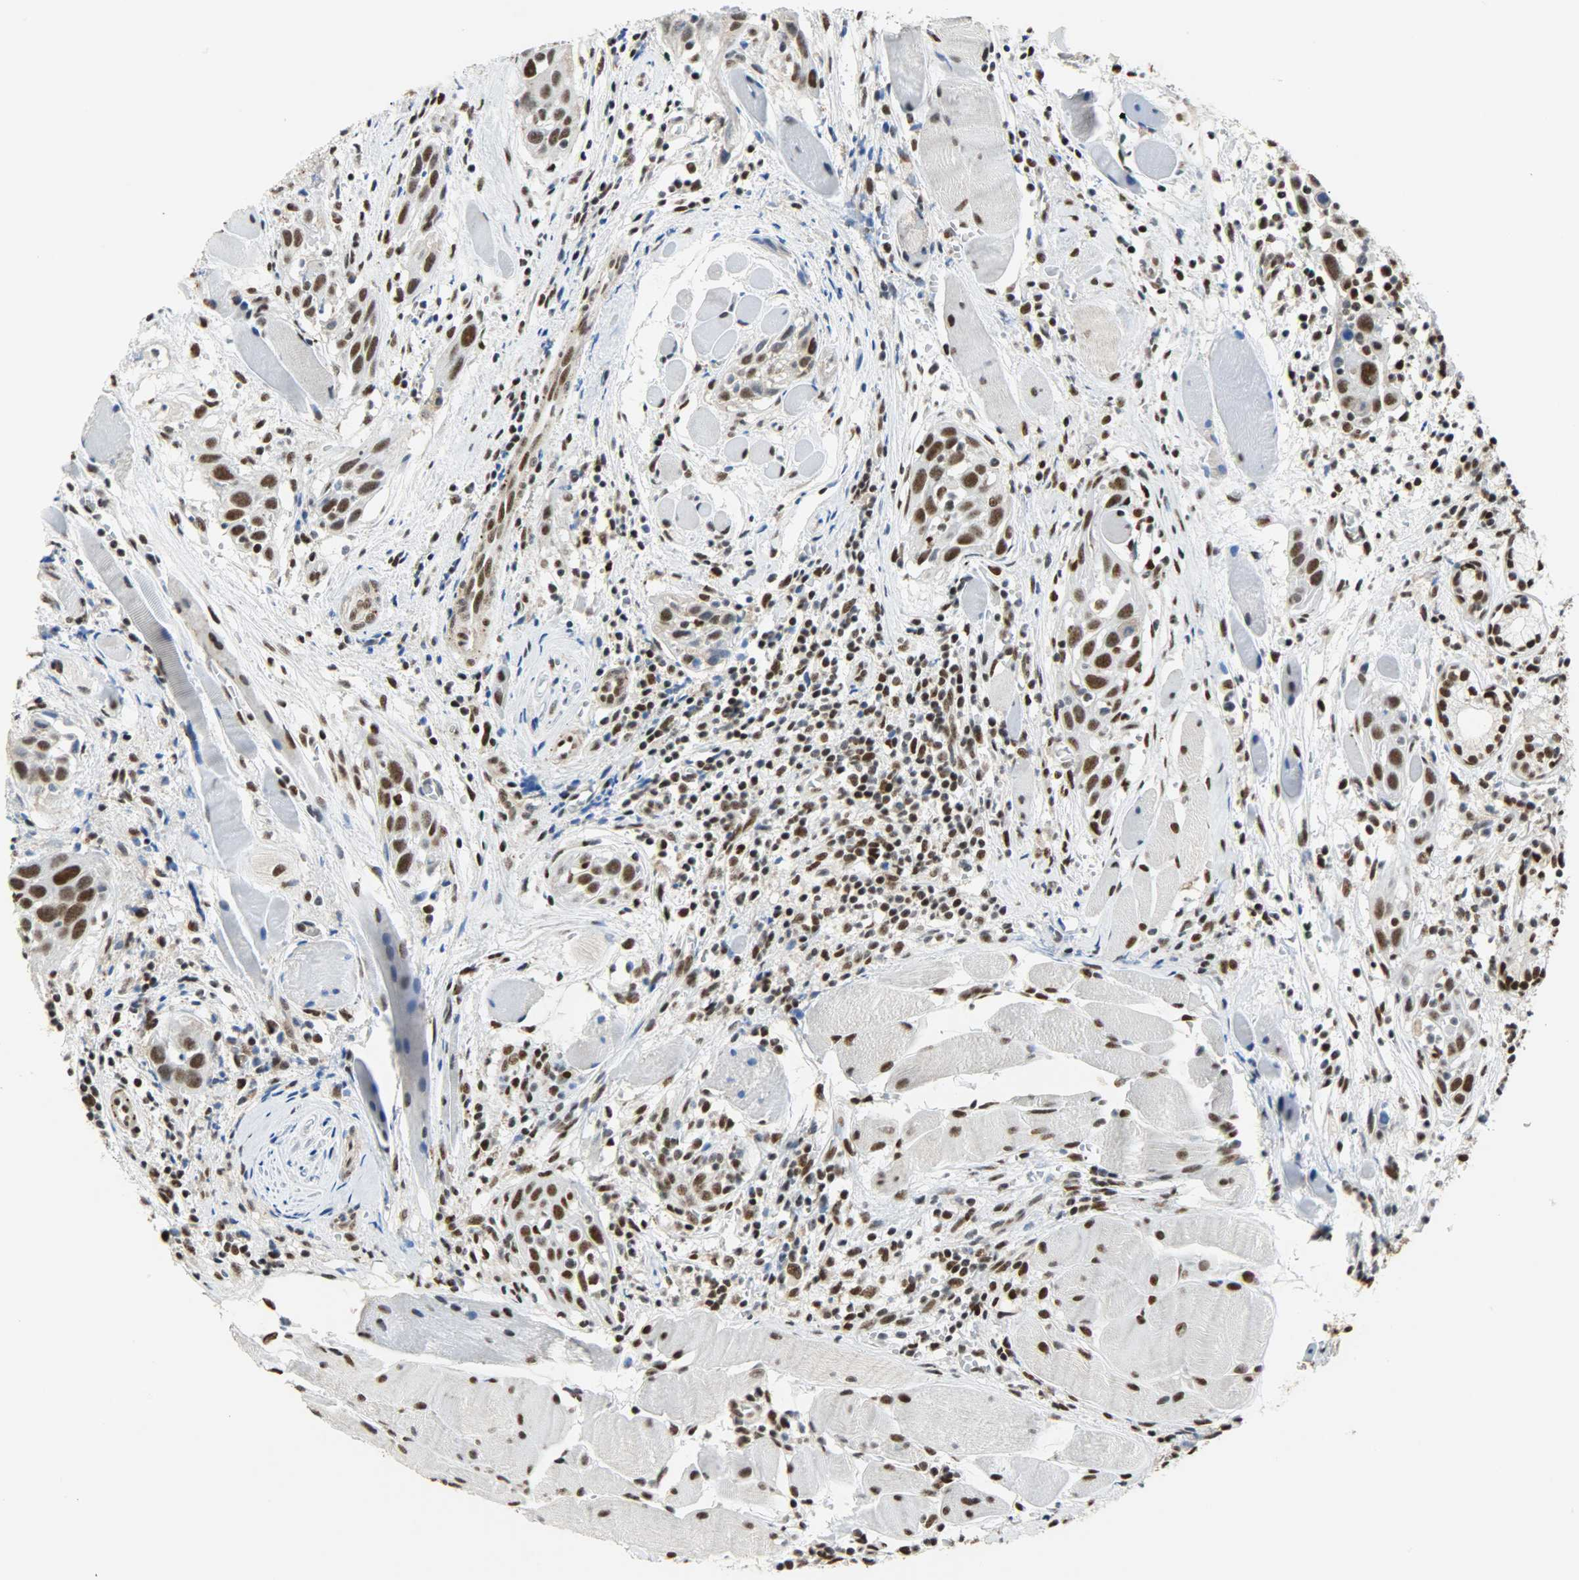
{"staining": {"intensity": "strong", "quantity": ">75%", "location": "nuclear"}, "tissue": "head and neck cancer", "cell_type": "Tumor cells", "image_type": "cancer", "snomed": [{"axis": "morphology", "description": "Squamous cell carcinoma, NOS"}, {"axis": "topography", "description": "Oral tissue"}, {"axis": "topography", "description": "Head-Neck"}], "caption": "The photomicrograph exhibits immunohistochemical staining of head and neck cancer. There is strong nuclear positivity is seen in about >75% of tumor cells.", "gene": "SSB", "patient": {"sex": "female", "age": 50}}